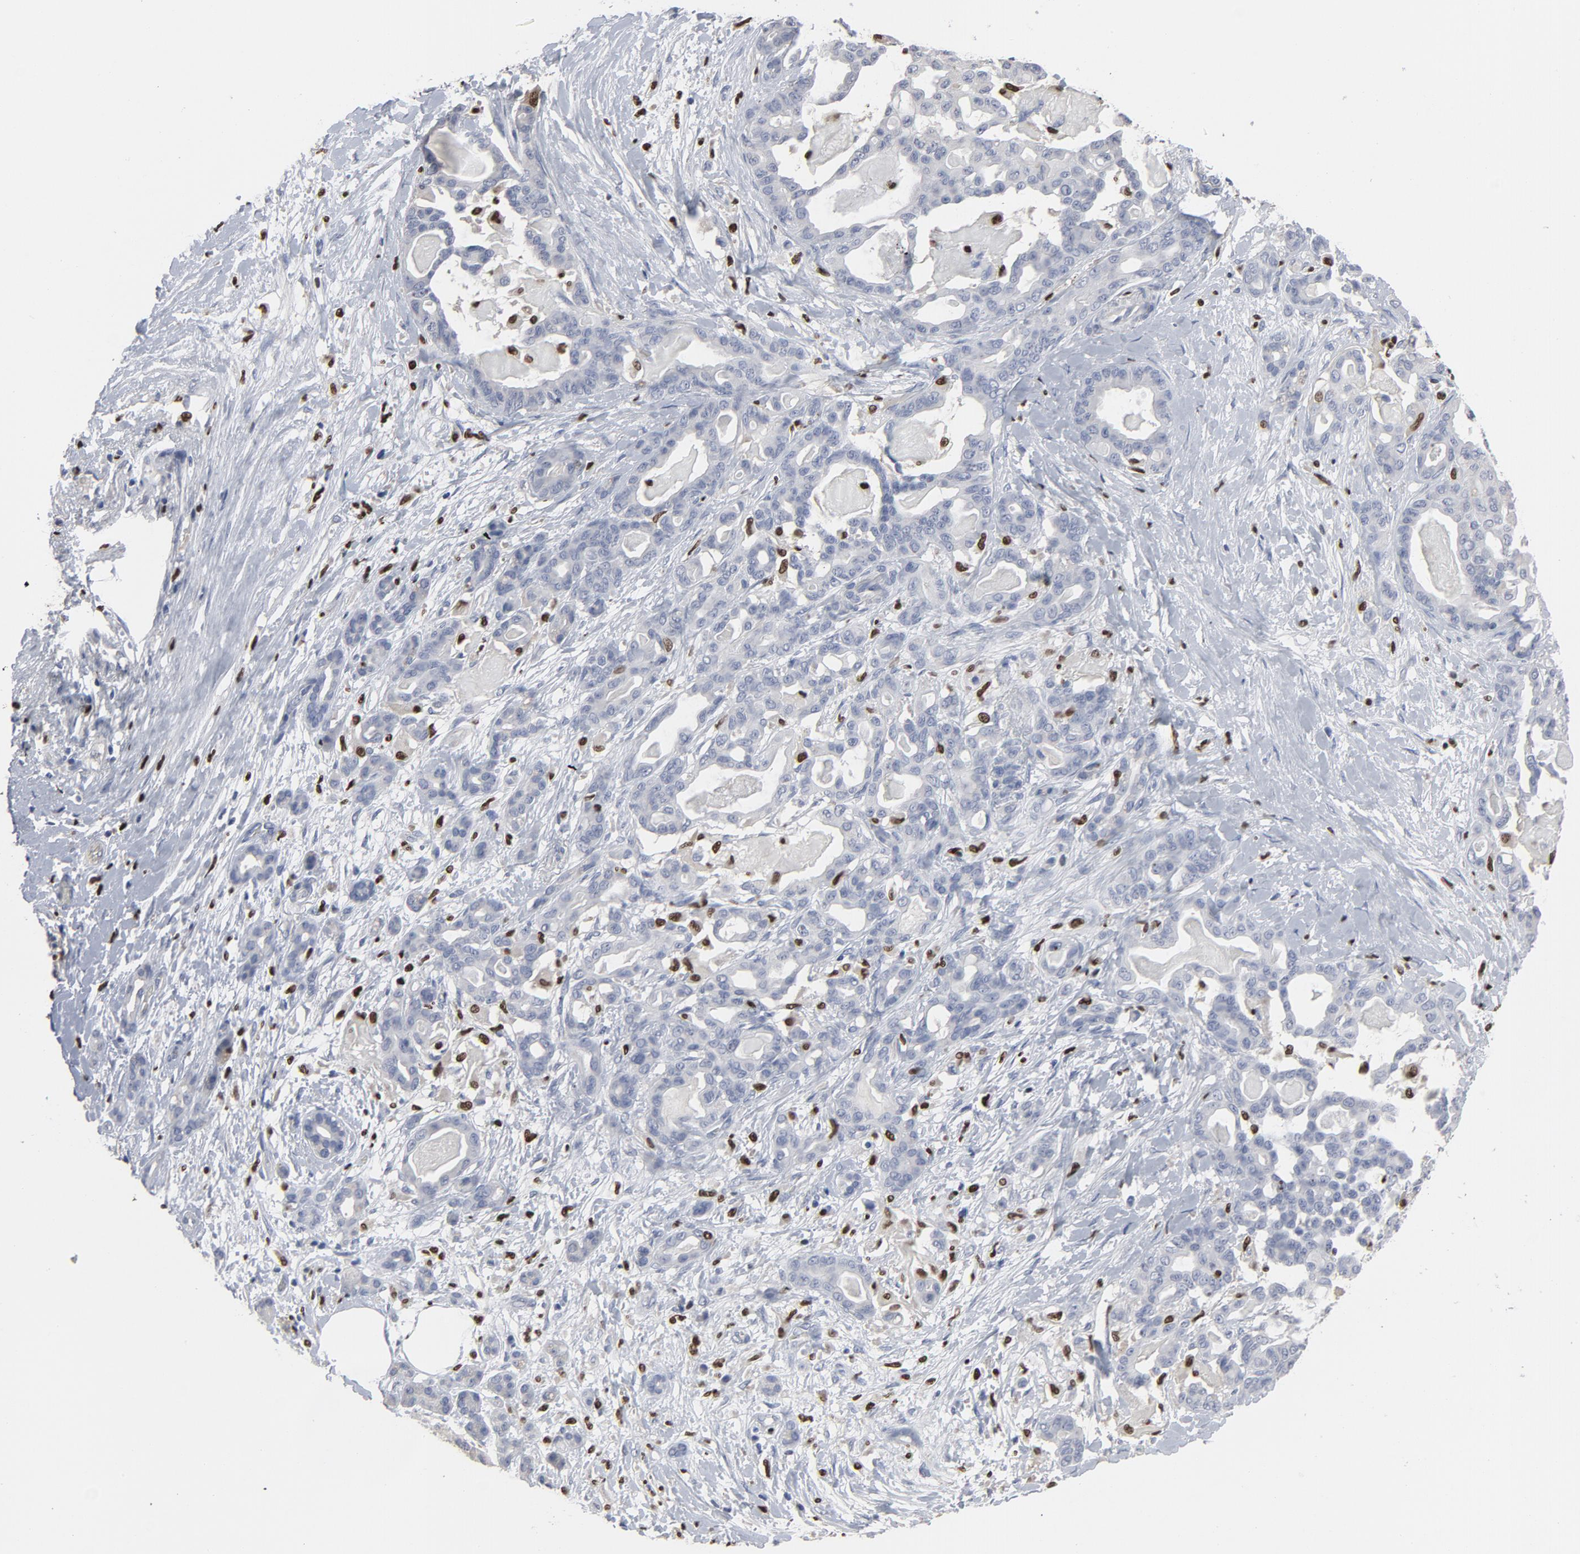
{"staining": {"intensity": "negative", "quantity": "none", "location": "none"}, "tissue": "pancreatic cancer", "cell_type": "Tumor cells", "image_type": "cancer", "snomed": [{"axis": "morphology", "description": "Adenocarcinoma, NOS"}, {"axis": "topography", "description": "Pancreas"}], "caption": "The immunohistochemistry (IHC) image has no significant expression in tumor cells of pancreatic adenocarcinoma tissue.", "gene": "SPI1", "patient": {"sex": "male", "age": 63}}